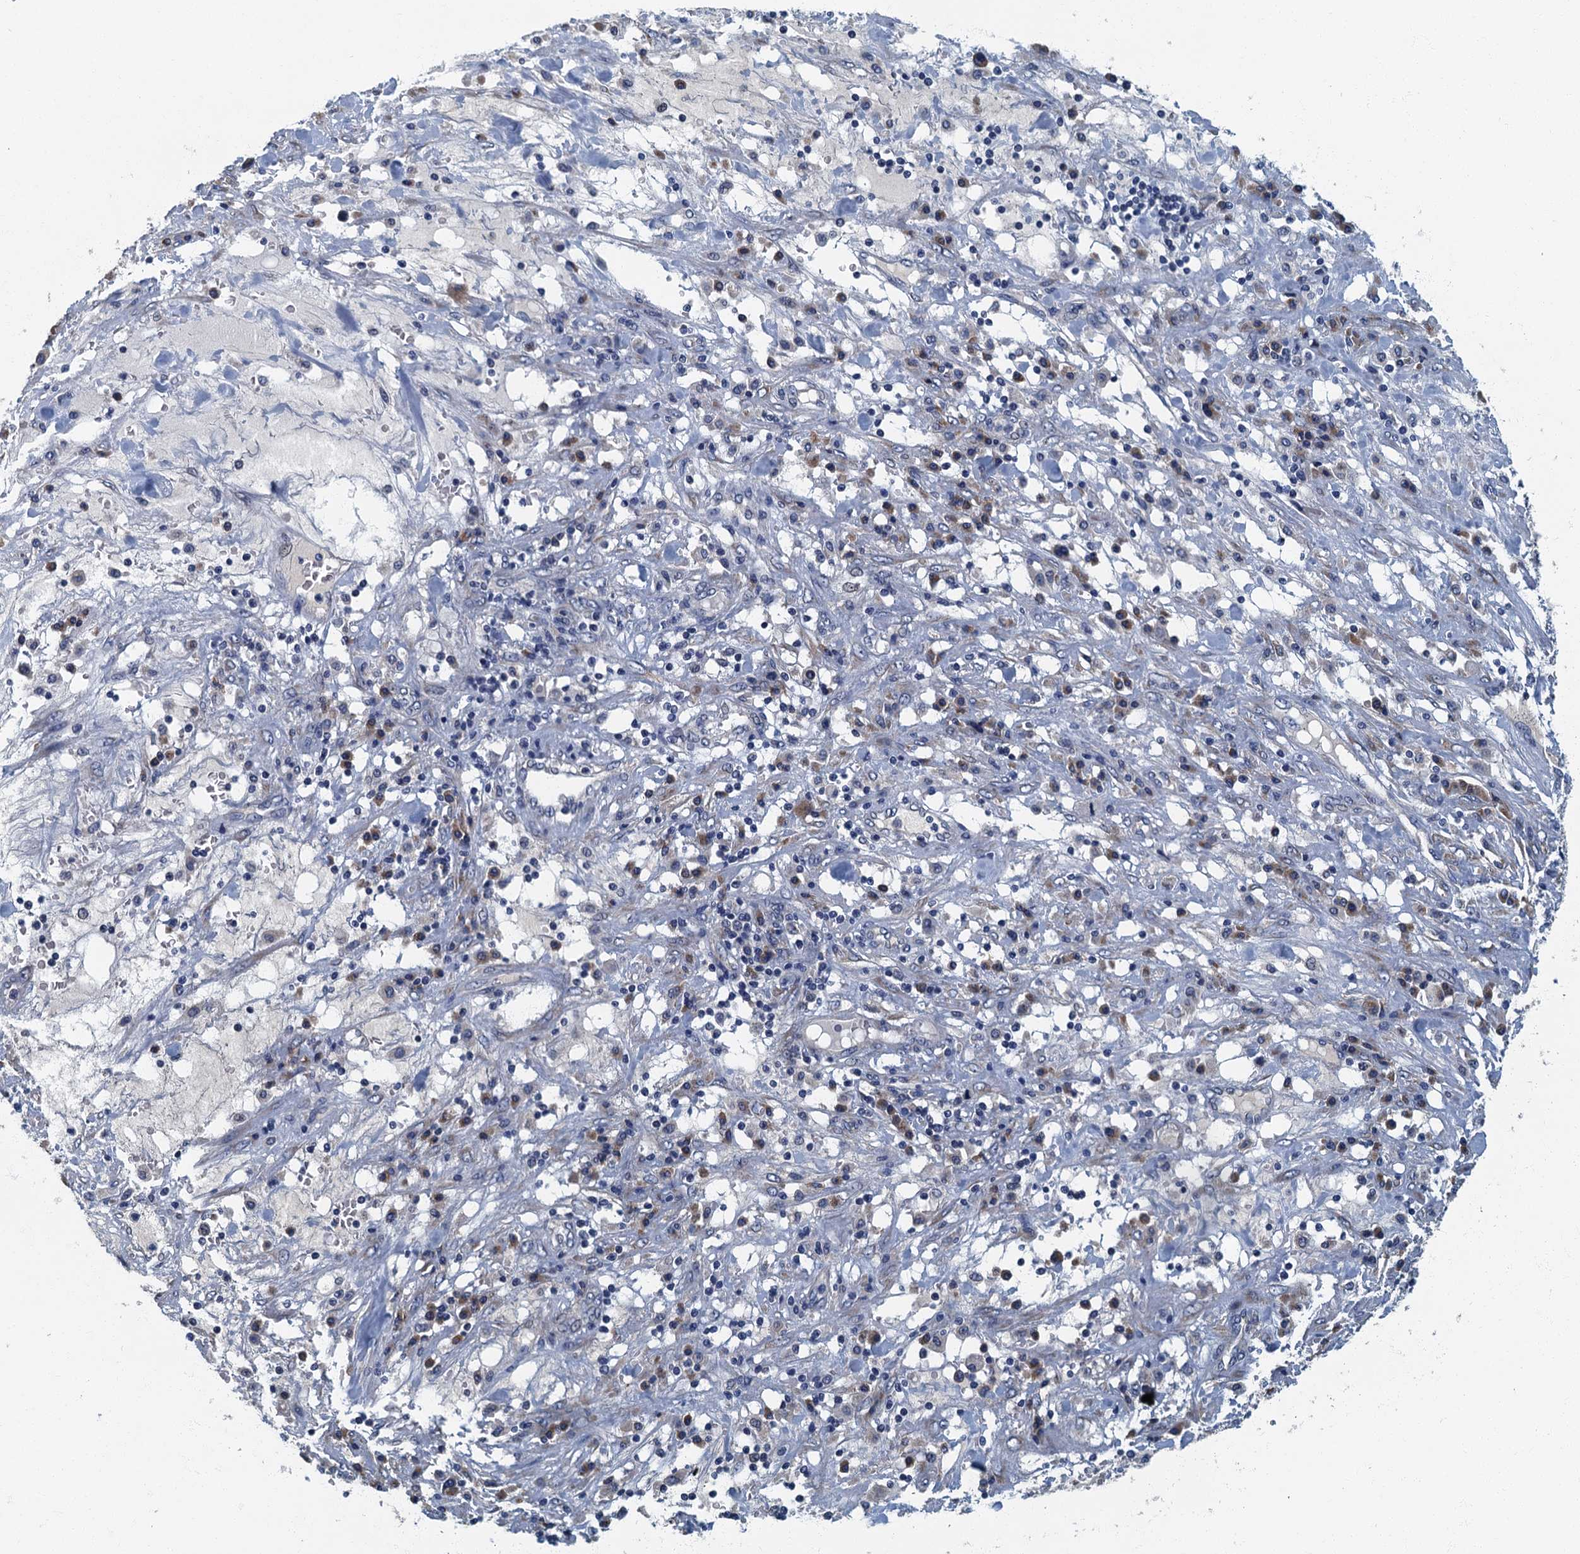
{"staining": {"intensity": "negative", "quantity": "none", "location": "none"}, "tissue": "endometrial cancer", "cell_type": "Tumor cells", "image_type": "cancer", "snomed": [{"axis": "morphology", "description": "Adenocarcinoma, NOS"}, {"axis": "topography", "description": "Endometrium"}], "caption": "A high-resolution image shows IHC staining of endometrial cancer, which exhibits no significant staining in tumor cells. (DAB immunohistochemistry (IHC), high magnification).", "gene": "DDX49", "patient": {"sex": "female", "age": 49}}